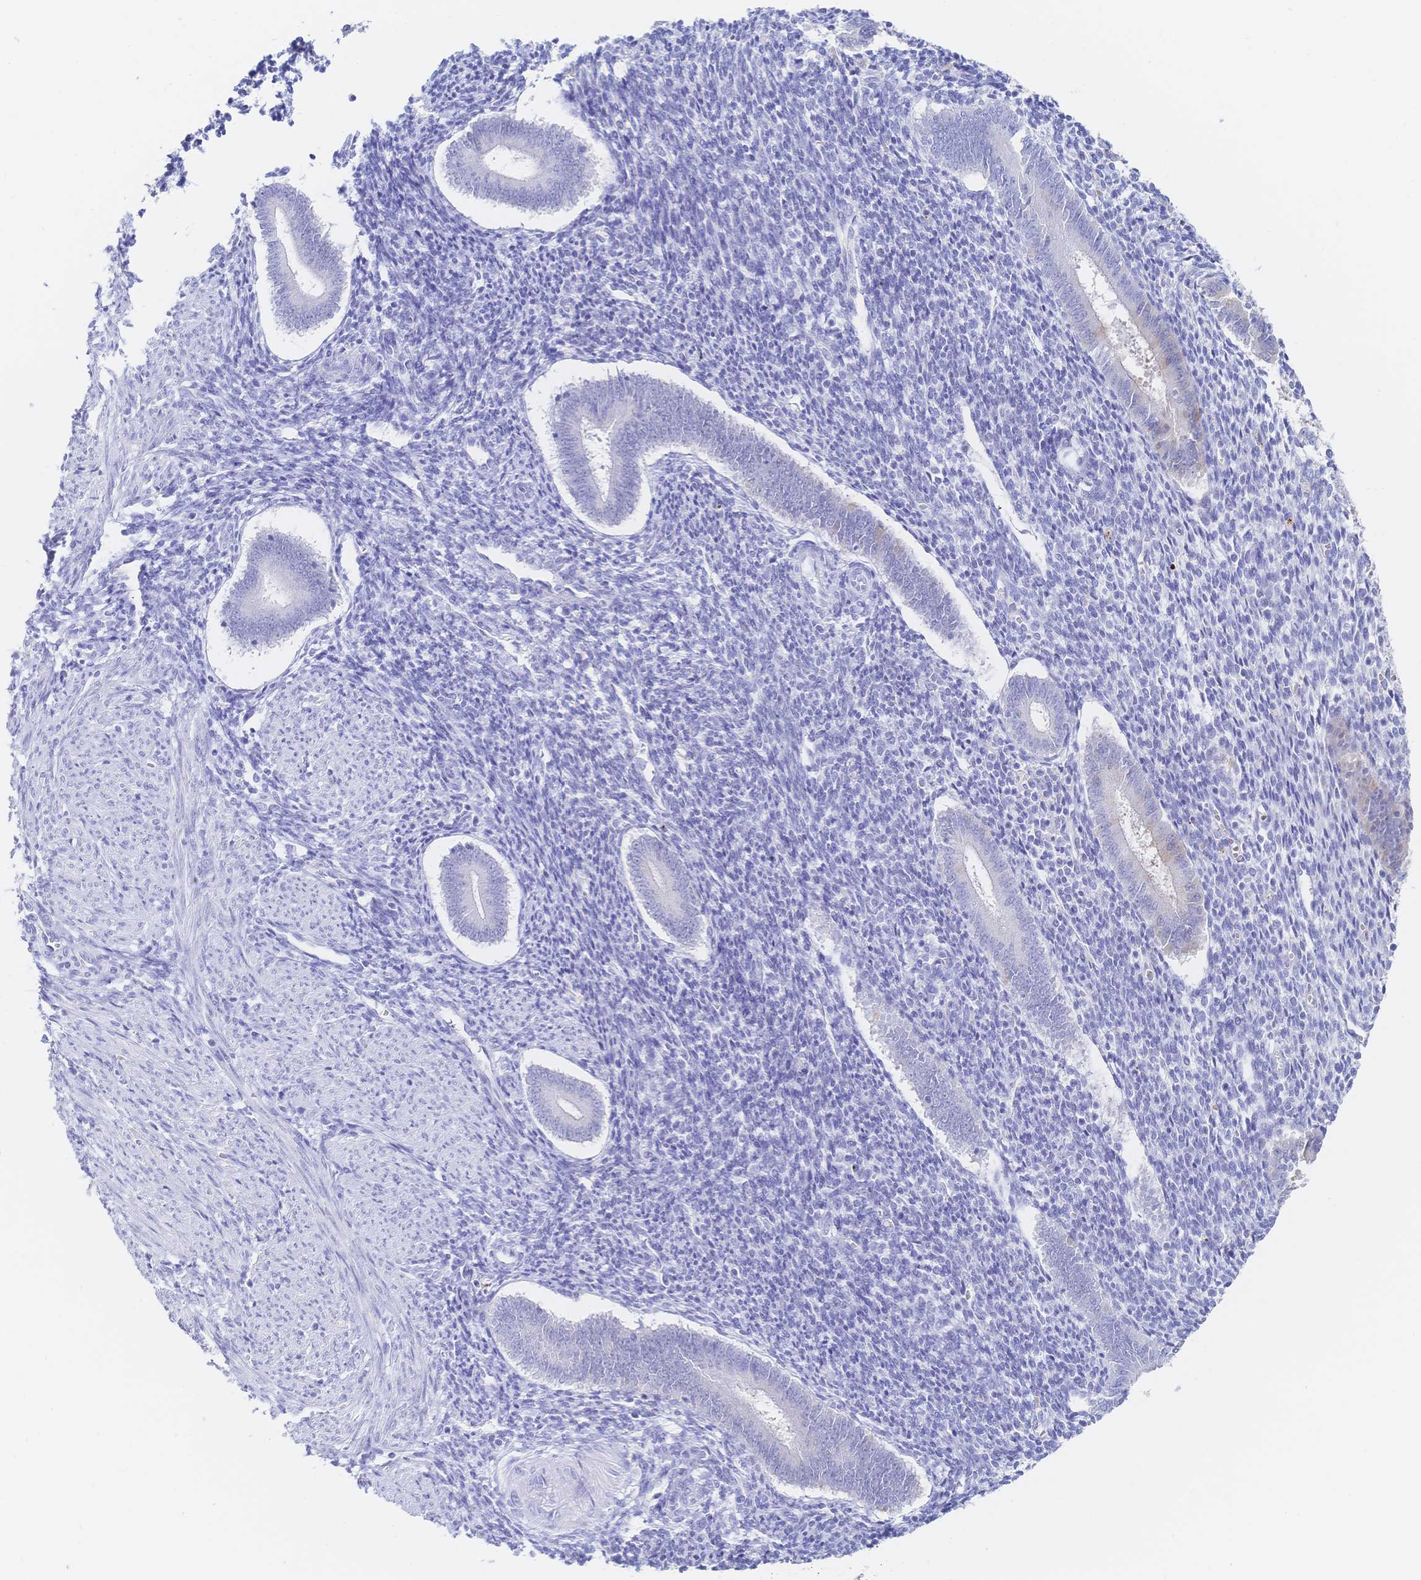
{"staining": {"intensity": "negative", "quantity": "none", "location": "none"}, "tissue": "endometrium", "cell_type": "Cells in endometrial stroma", "image_type": "normal", "snomed": [{"axis": "morphology", "description": "Normal tissue, NOS"}, {"axis": "topography", "description": "Endometrium"}], "caption": "The IHC micrograph has no significant staining in cells in endometrial stroma of endometrium.", "gene": "RRM1", "patient": {"sex": "female", "age": 25}}